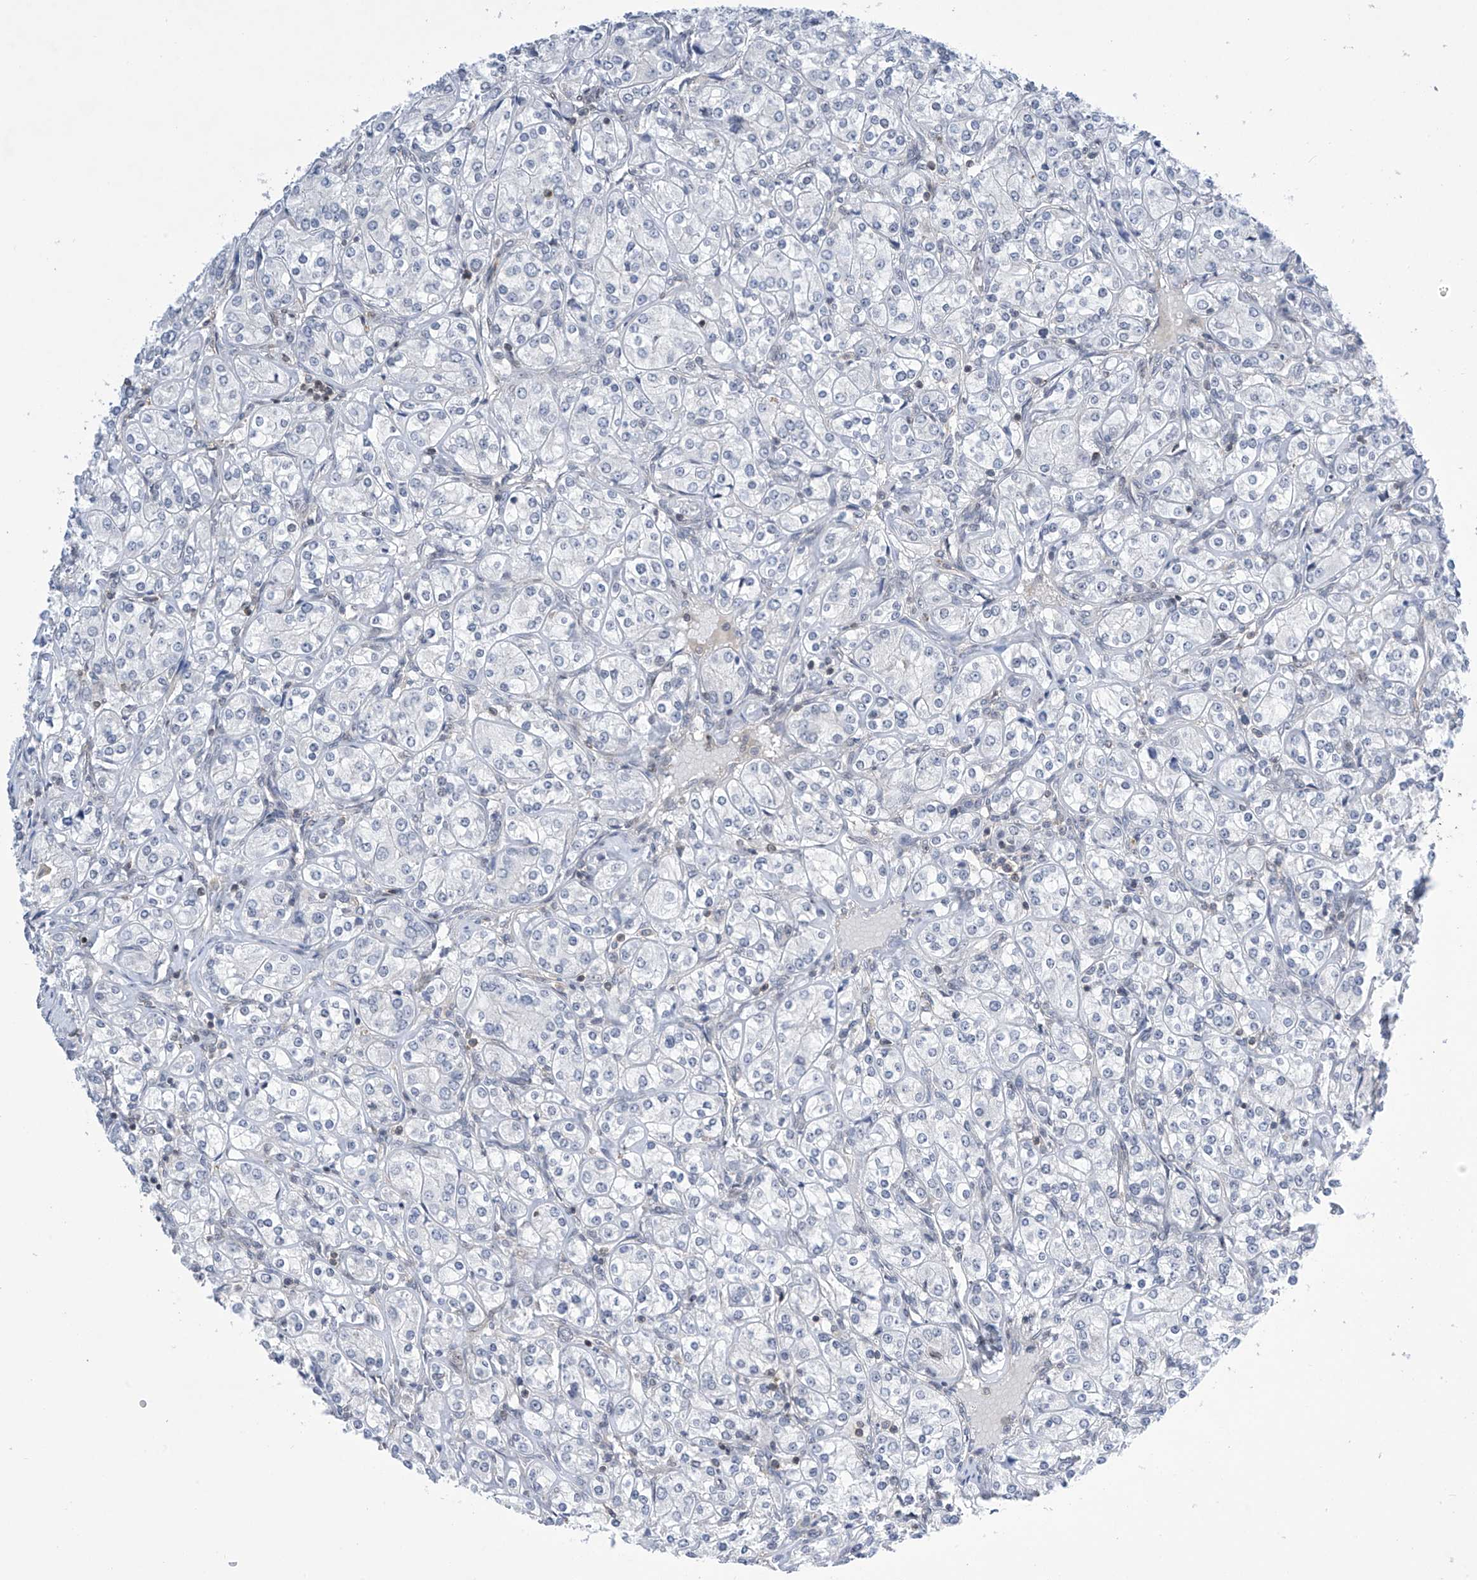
{"staining": {"intensity": "negative", "quantity": "none", "location": "none"}, "tissue": "renal cancer", "cell_type": "Tumor cells", "image_type": "cancer", "snomed": [{"axis": "morphology", "description": "Adenocarcinoma, NOS"}, {"axis": "topography", "description": "Kidney"}], "caption": "Immunohistochemistry (IHC) histopathology image of neoplastic tissue: renal cancer (adenocarcinoma) stained with DAB demonstrates no significant protein expression in tumor cells.", "gene": "MSL3", "patient": {"sex": "male", "age": 77}}